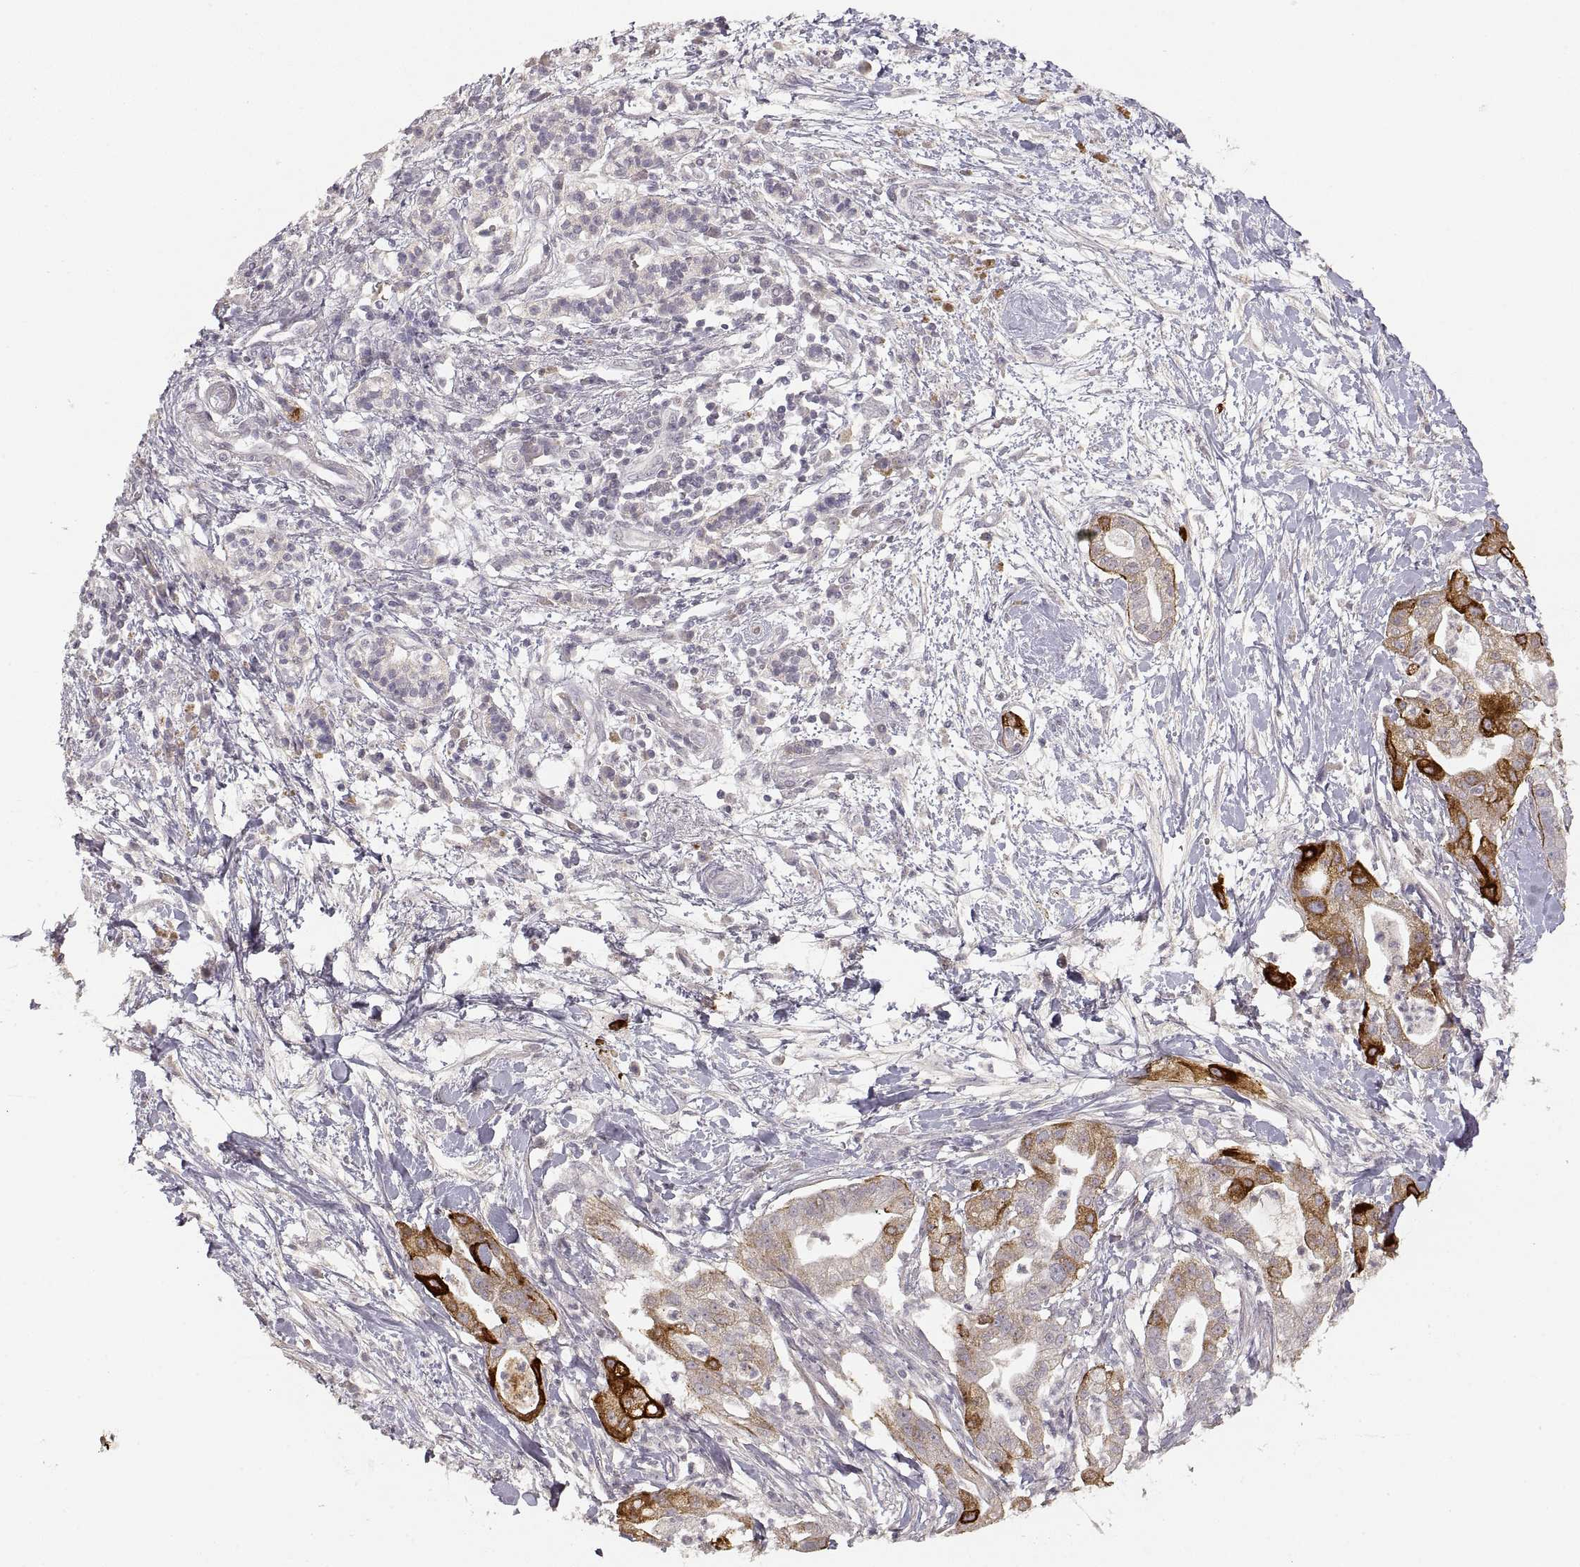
{"staining": {"intensity": "strong", "quantity": "<25%", "location": "cytoplasmic/membranous"}, "tissue": "pancreatic cancer", "cell_type": "Tumor cells", "image_type": "cancer", "snomed": [{"axis": "morphology", "description": "Normal tissue, NOS"}, {"axis": "morphology", "description": "Adenocarcinoma, NOS"}, {"axis": "topography", "description": "Lymph node"}, {"axis": "topography", "description": "Pancreas"}], "caption": "Protein analysis of pancreatic cancer (adenocarcinoma) tissue demonstrates strong cytoplasmic/membranous expression in about <25% of tumor cells.", "gene": "LAMC2", "patient": {"sex": "female", "age": 58}}